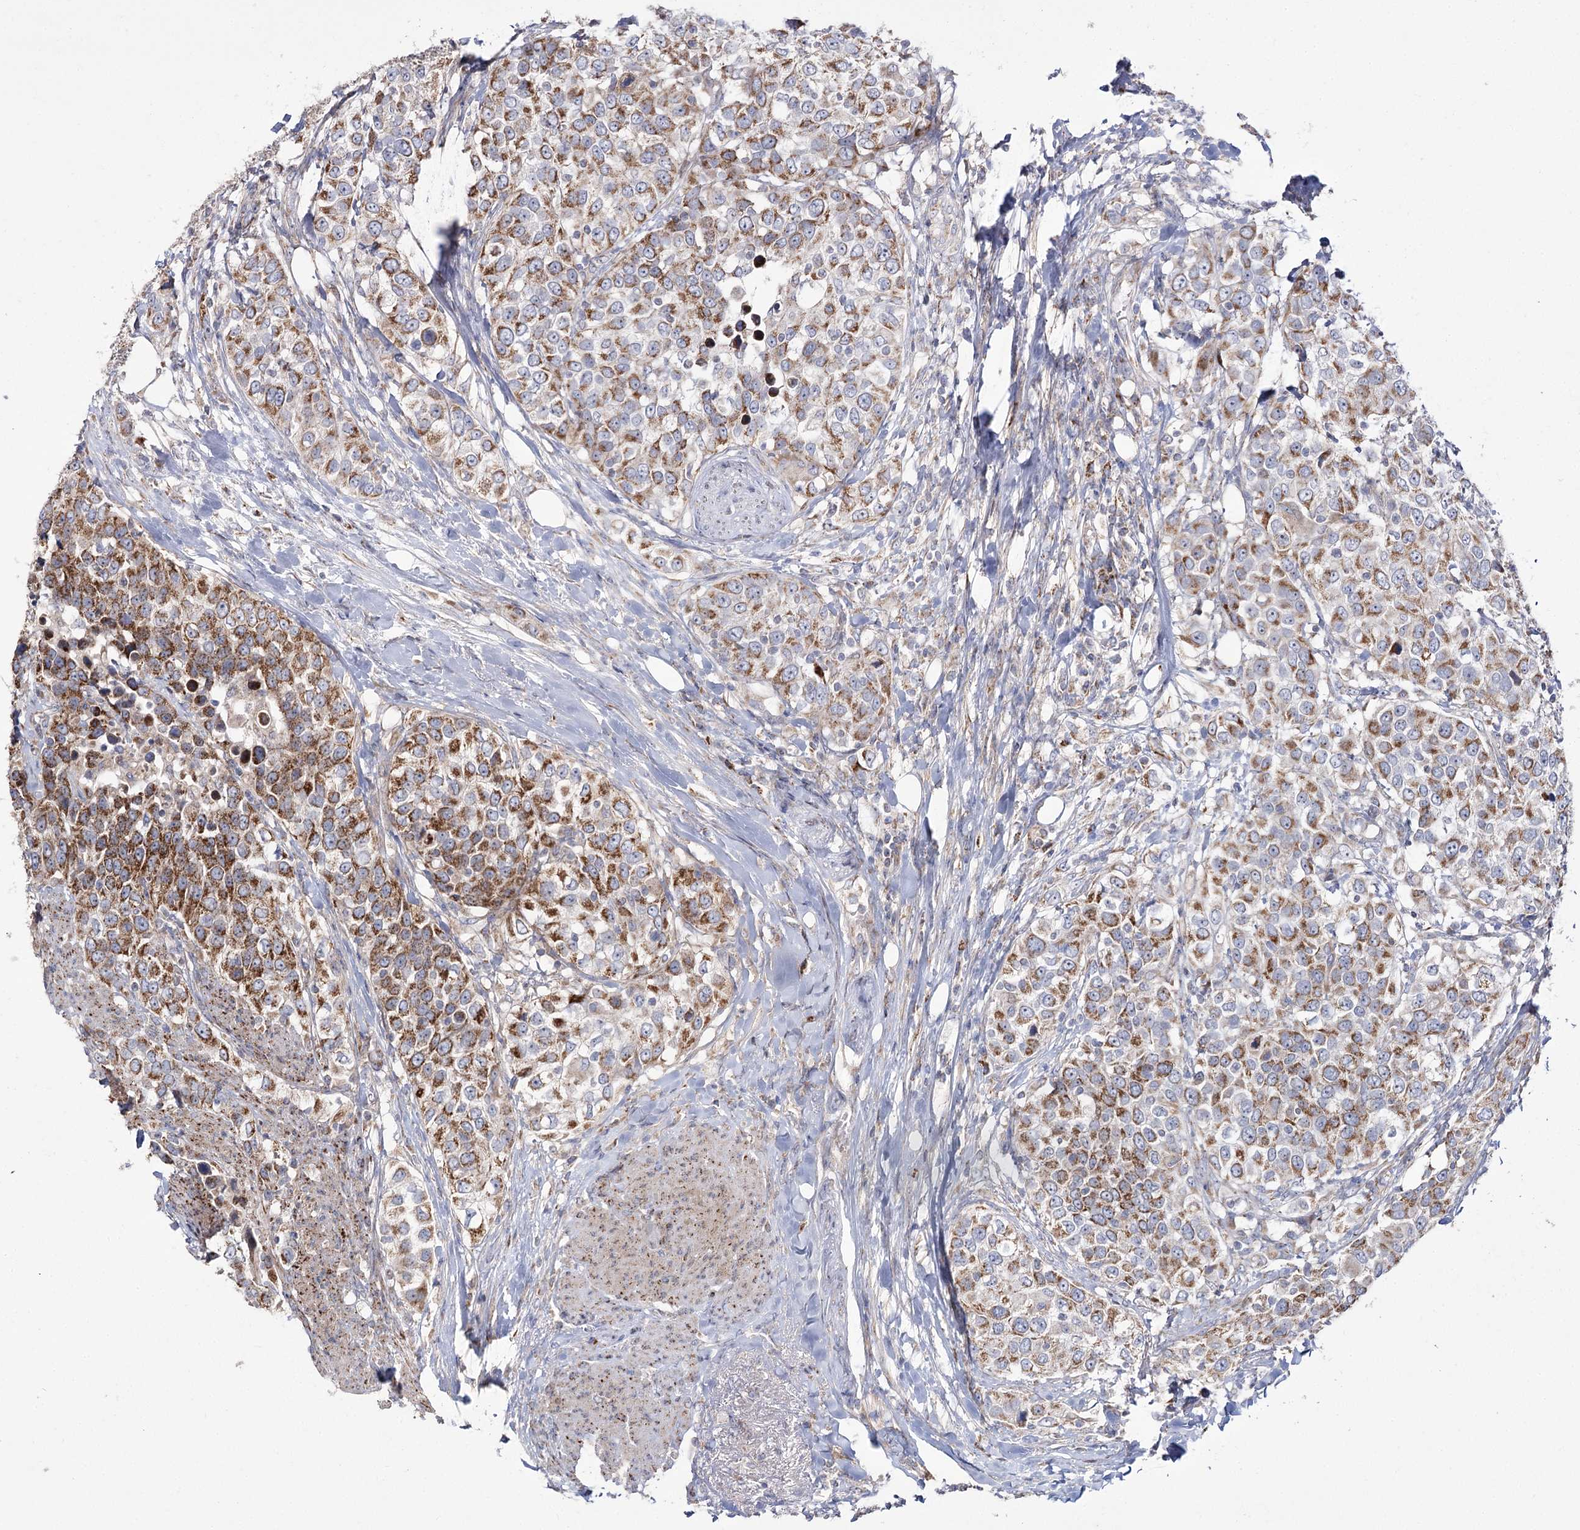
{"staining": {"intensity": "moderate", "quantity": ">75%", "location": "cytoplasmic/membranous"}, "tissue": "urothelial cancer", "cell_type": "Tumor cells", "image_type": "cancer", "snomed": [{"axis": "morphology", "description": "Urothelial carcinoma, High grade"}, {"axis": "topography", "description": "Urinary bladder"}], "caption": "DAB immunohistochemical staining of human urothelial cancer reveals moderate cytoplasmic/membranous protein expression in about >75% of tumor cells.", "gene": "NADK2", "patient": {"sex": "female", "age": 80}}